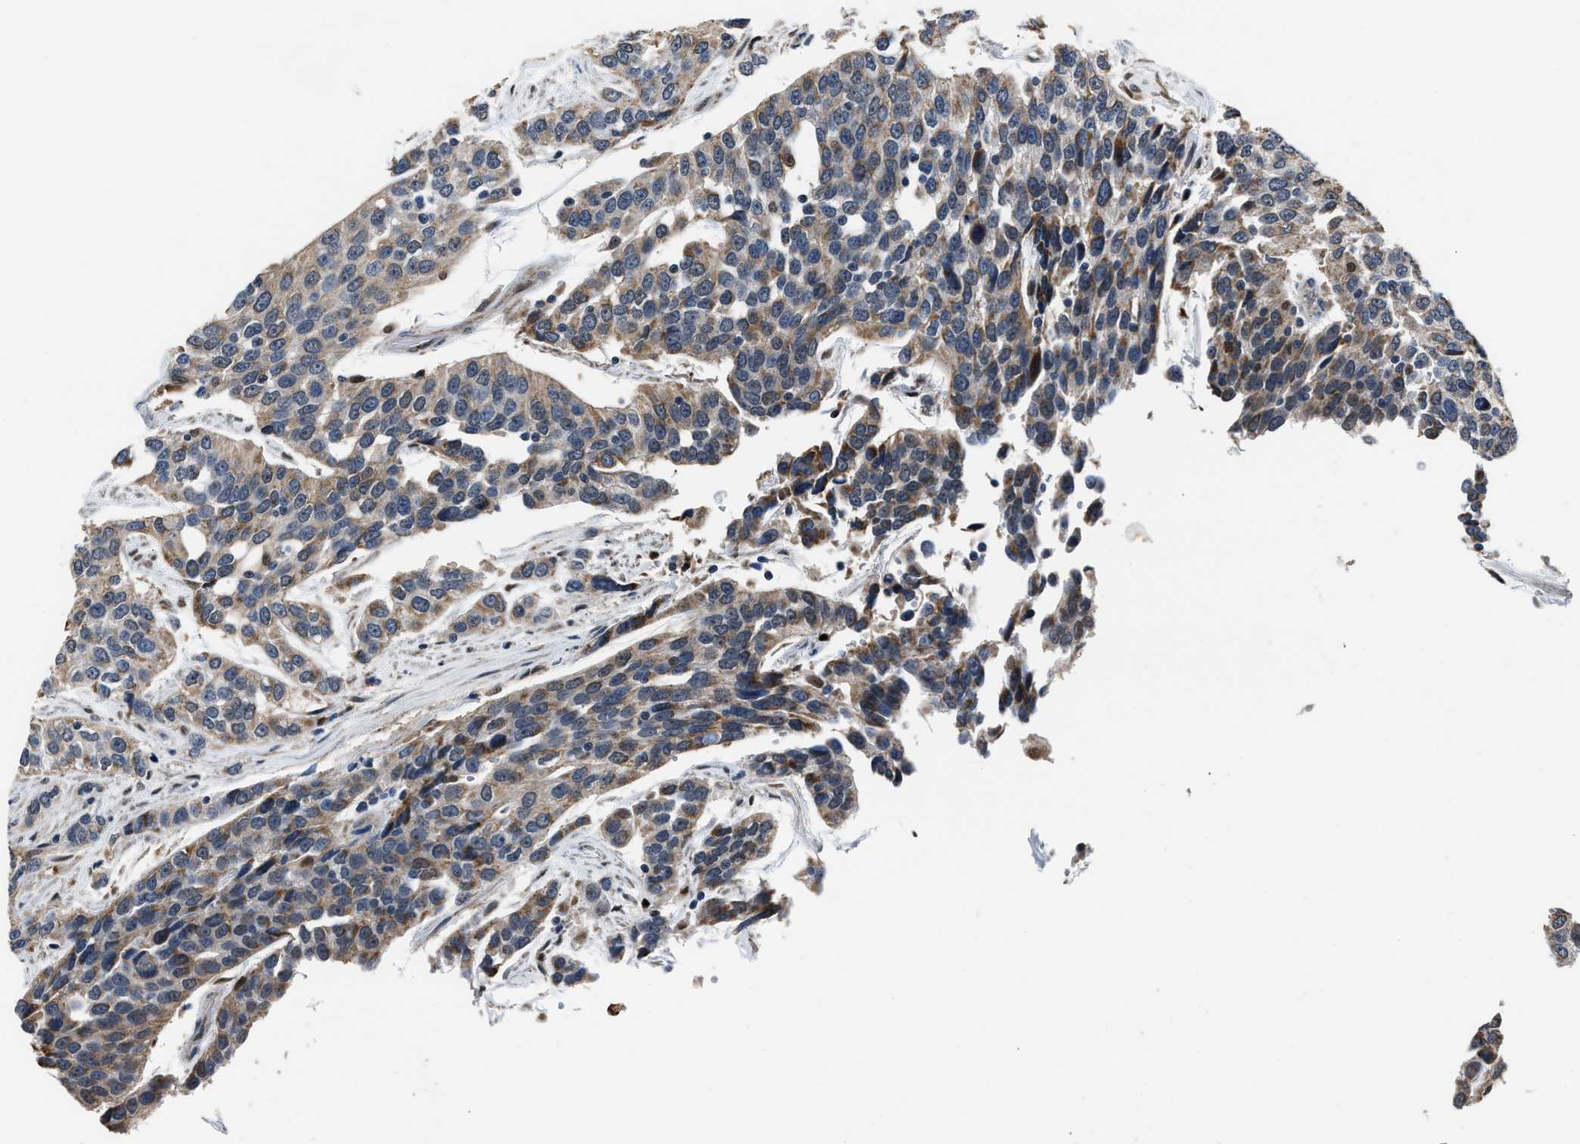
{"staining": {"intensity": "moderate", "quantity": "<25%", "location": "cytoplasmic/membranous"}, "tissue": "urothelial cancer", "cell_type": "Tumor cells", "image_type": "cancer", "snomed": [{"axis": "morphology", "description": "Urothelial carcinoma, High grade"}, {"axis": "topography", "description": "Urinary bladder"}], "caption": "High-grade urothelial carcinoma stained for a protein (brown) exhibits moderate cytoplasmic/membranous positive expression in about <25% of tumor cells.", "gene": "NSUN5", "patient": {"sex": "female", "age": 80}}